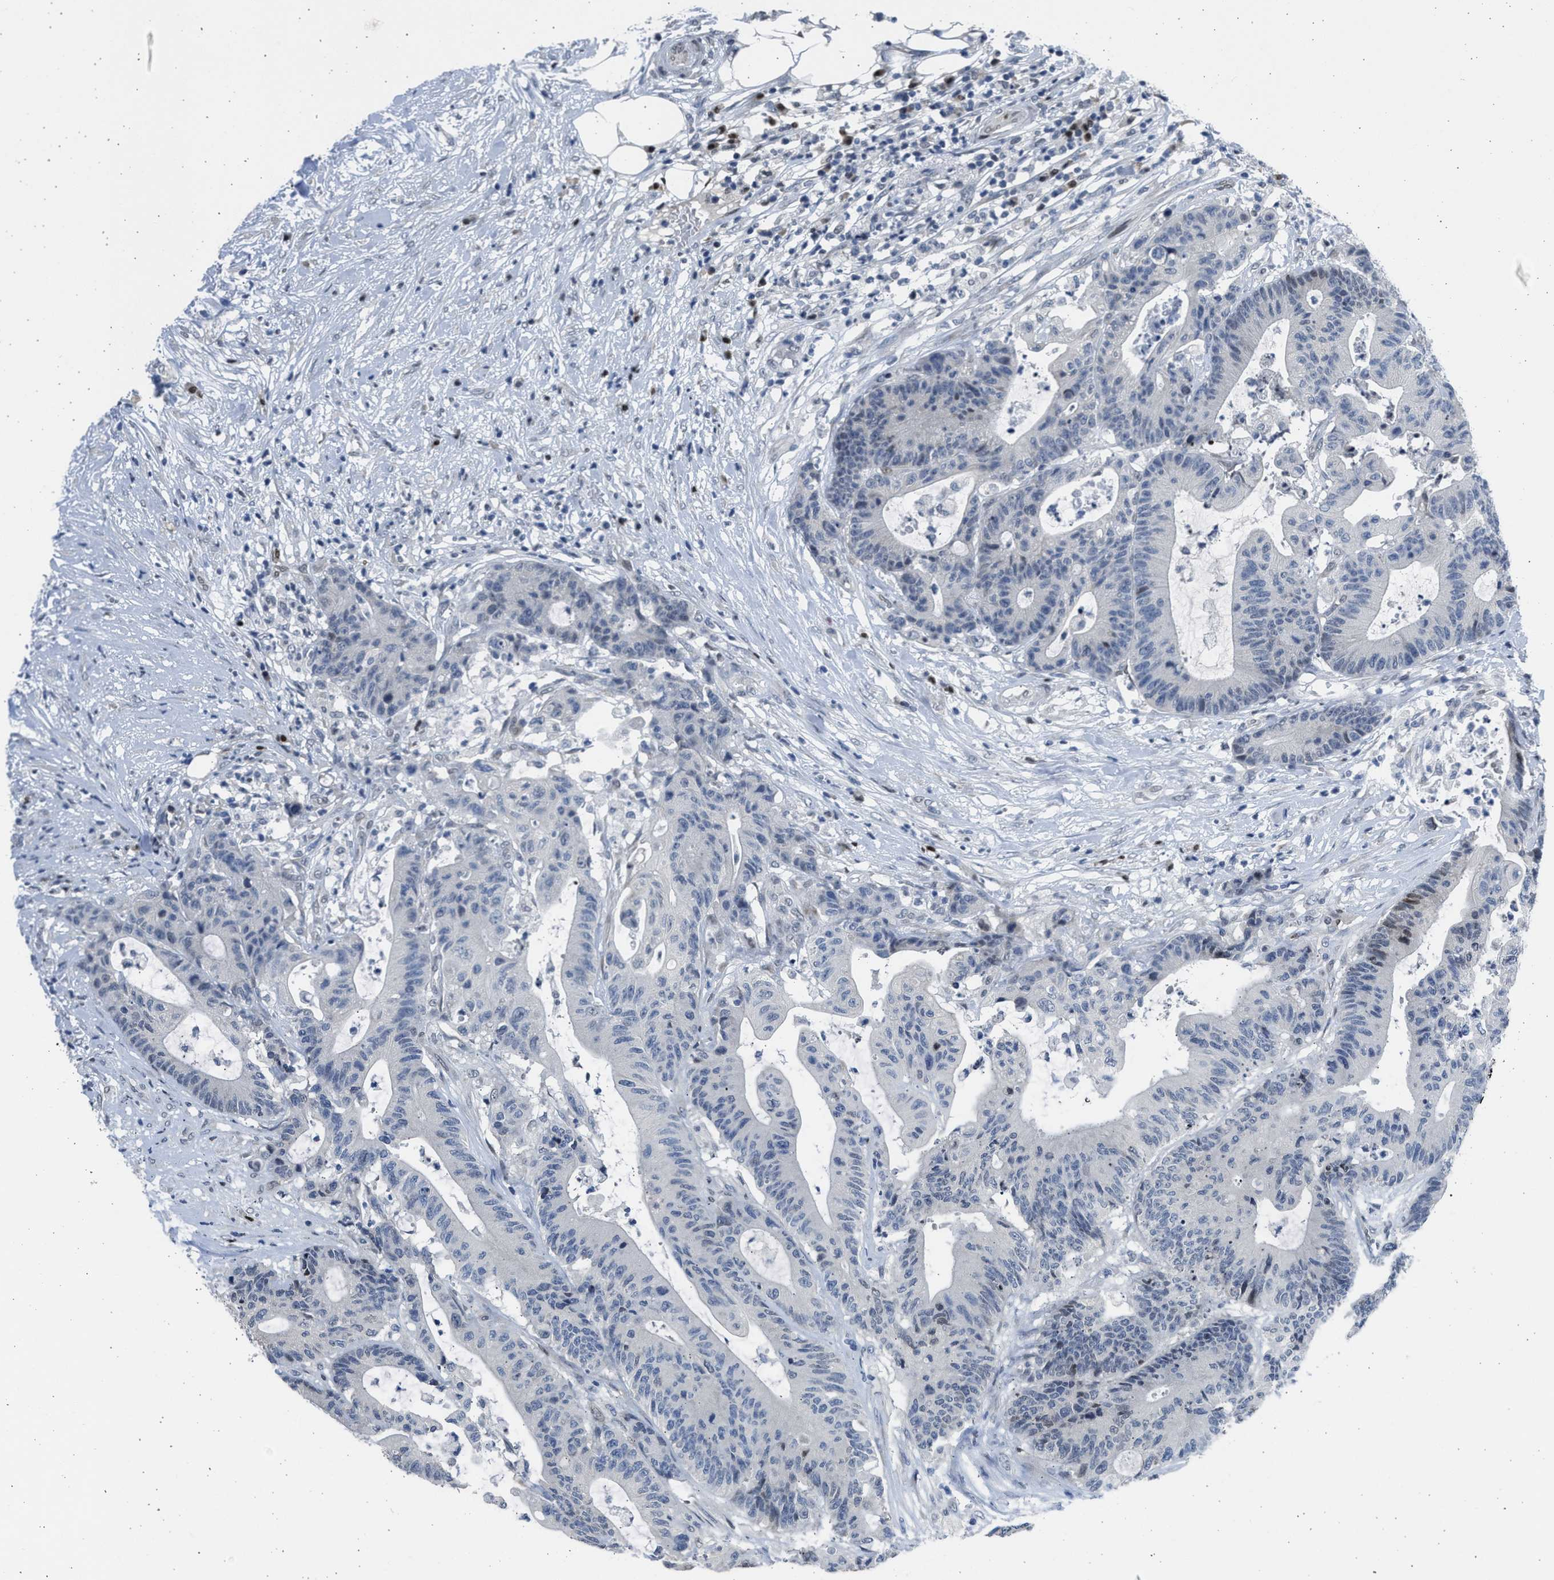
{"staining": {"intensity": "moderate", "quantity": "<25%", "location": "nuclear"}, "tissue": "colorectal cancer", "cell_type": "Tumor cells", "image_type": "cancer", "snomed": [{"axis": "morphology", "description": "Adenocarcinoma, NOS"}, {"axis": "topography", "description": "Colon"}], "caption": "A micrograph of human colorectal cancer stained for a protein exhibits moderate nuclear brown staining in tumor cells.", "gene": "HMGN3", "patient": {"sex": "female", "age": 84}}